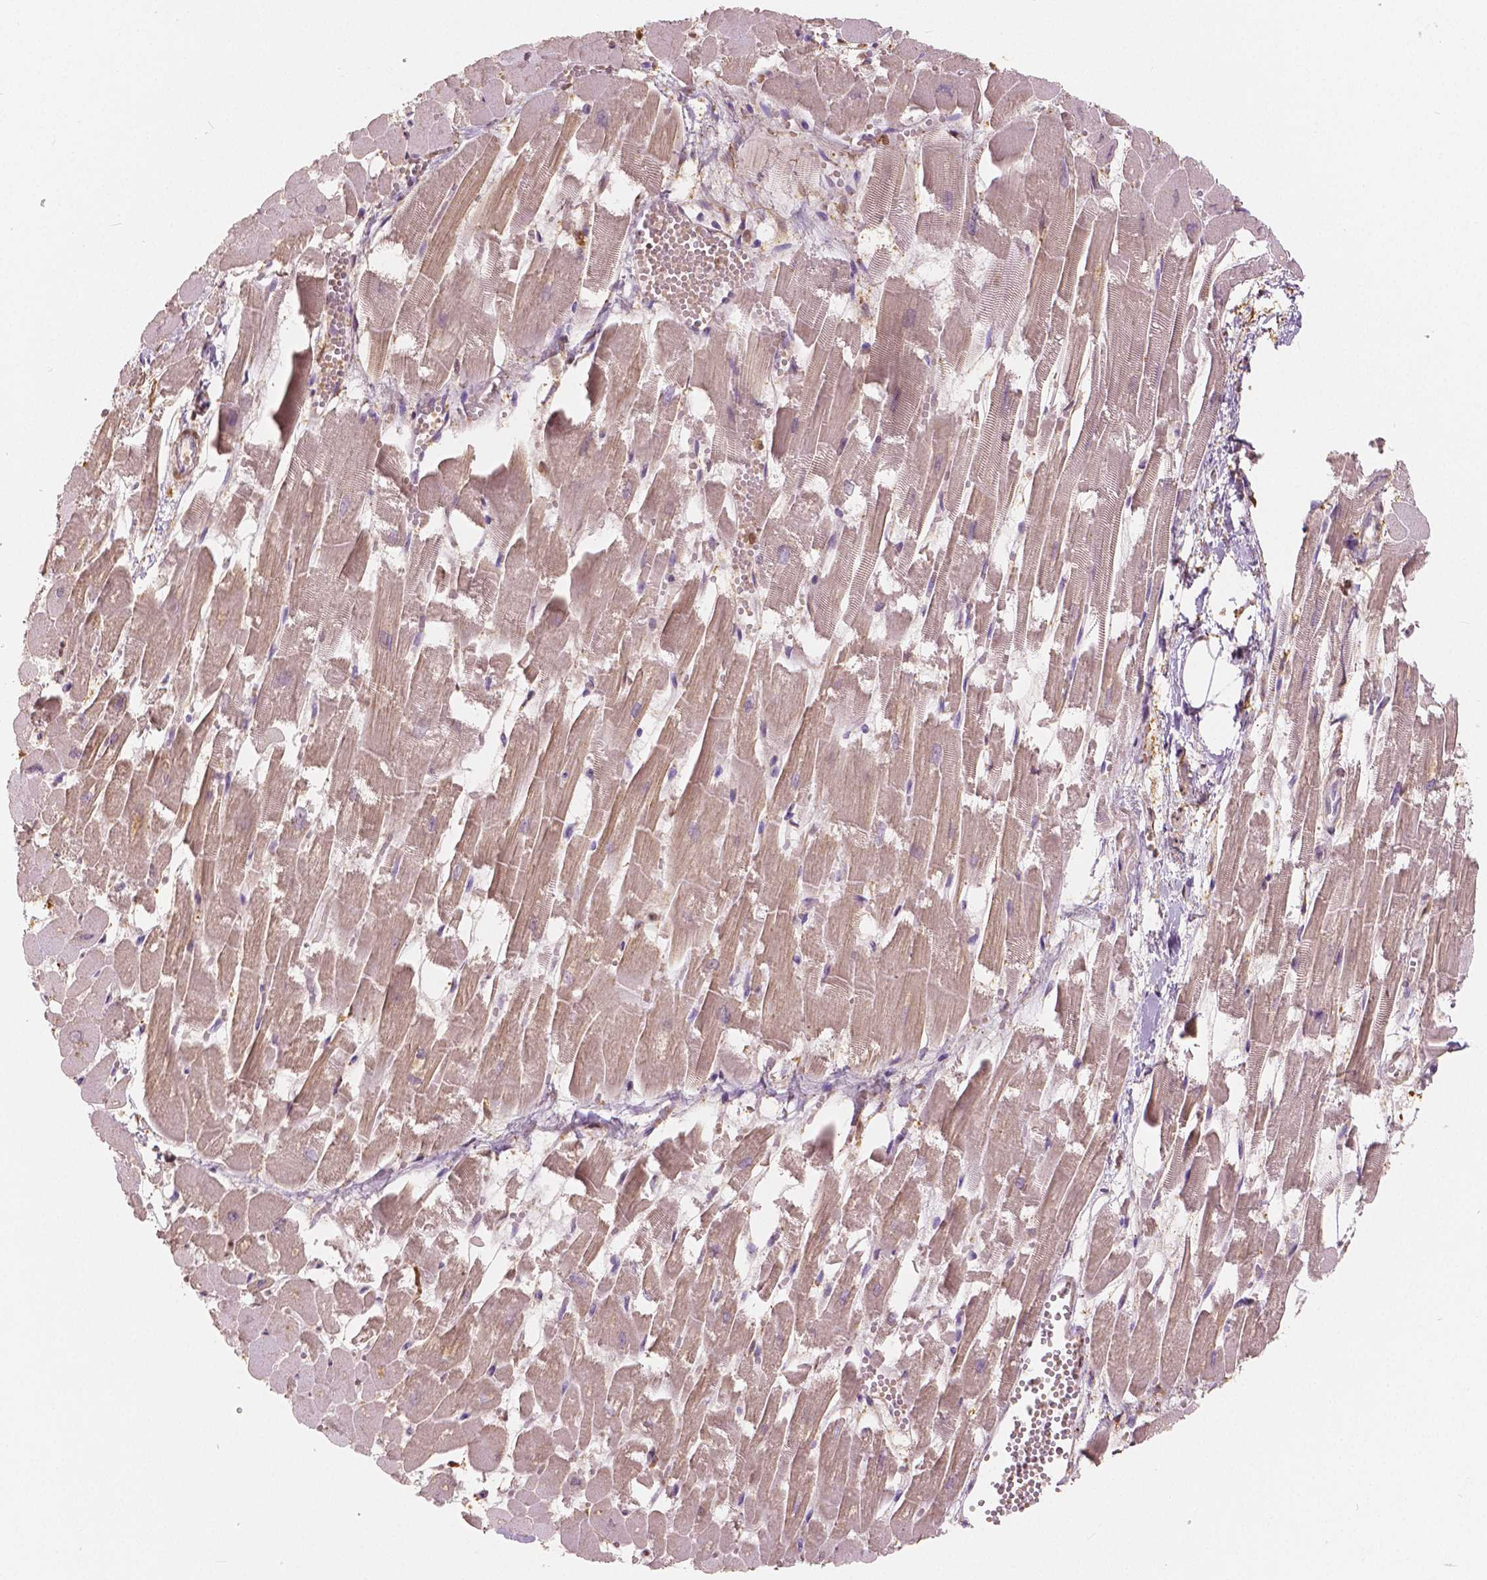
{"staining": {"intensity": "weak", "quantity": "<25%", "location": "cytoplasmic/membranous"}, "tissue": "heart muscle", "cell_type": "Cardiomyocytes", "image_type": "normal", "snomed": [{"axis": "morphology", "description": "Normal tissue, NOS"}, {"axis": "topography", "description": "Heart"}], "caption": "Protein analysis of benign heart muscle demonstrates no significant positivity in cardiomyocytes.", "gene": "S100A4", "patient": {"sex": "female", "age": 52}}